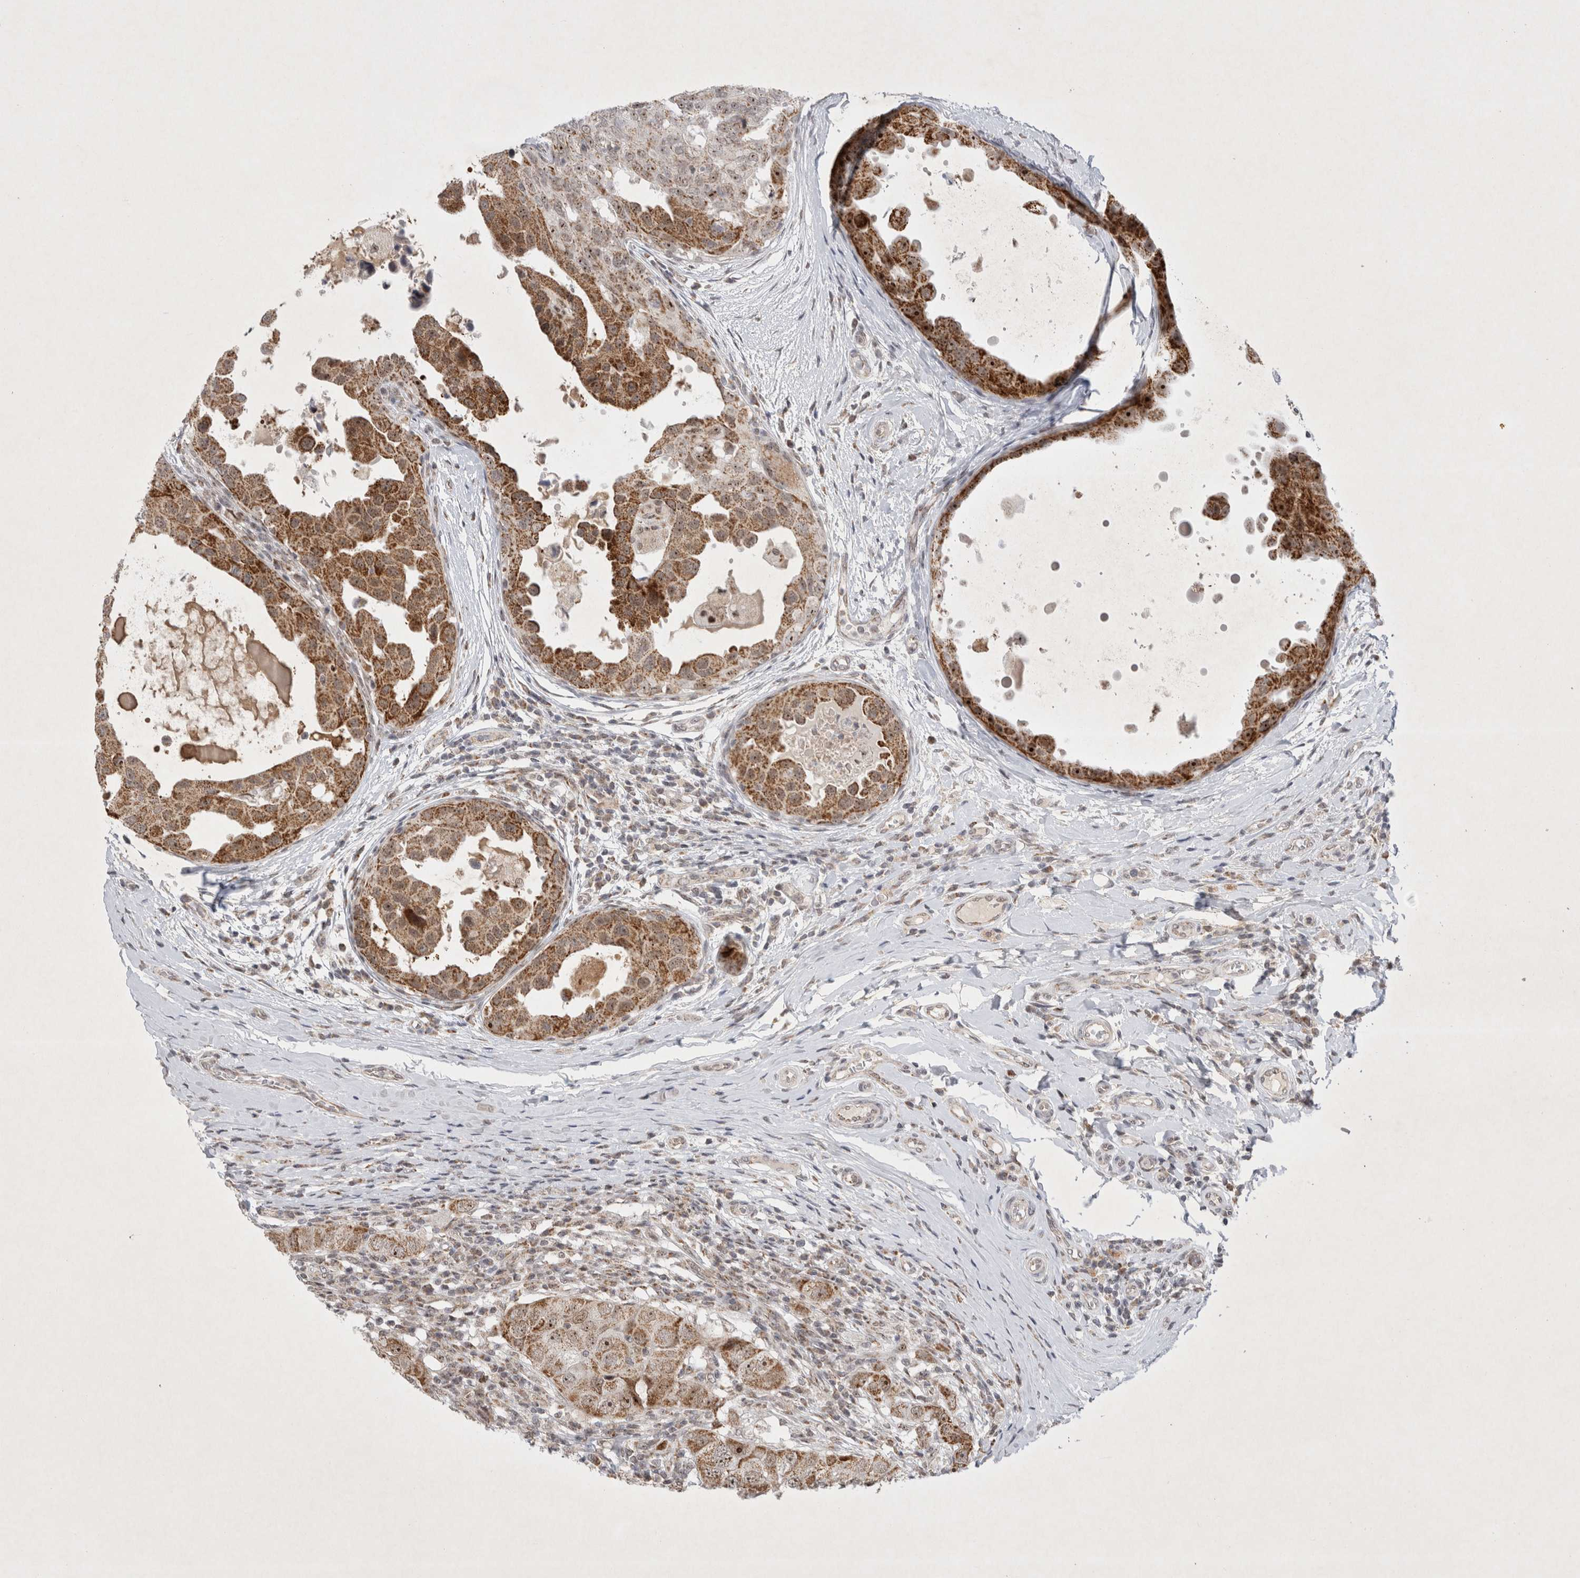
{"staining": {"intensity": "moderate", "quantity": ">75%", "location": "cytoplasmic/membranous,nuclear"}, "tissue": "breast cancer", "cell_type": "Tumor cells", "image_type": "cancer", "snomed": [{"axis": "morphology", "description": "Duct carcinoma"}, {"axis": "topography", "description": "Breast"}], "caption": "Immunohistochemical staining of human intraductal carcinoma (breast) exhibits medium levels of moderate cytoplasmic/membranous and nuclear positivity in approximately >75% of tumor cells.", "gene": "MRPL37", "patient": {"sex": "female", "age": 27}}